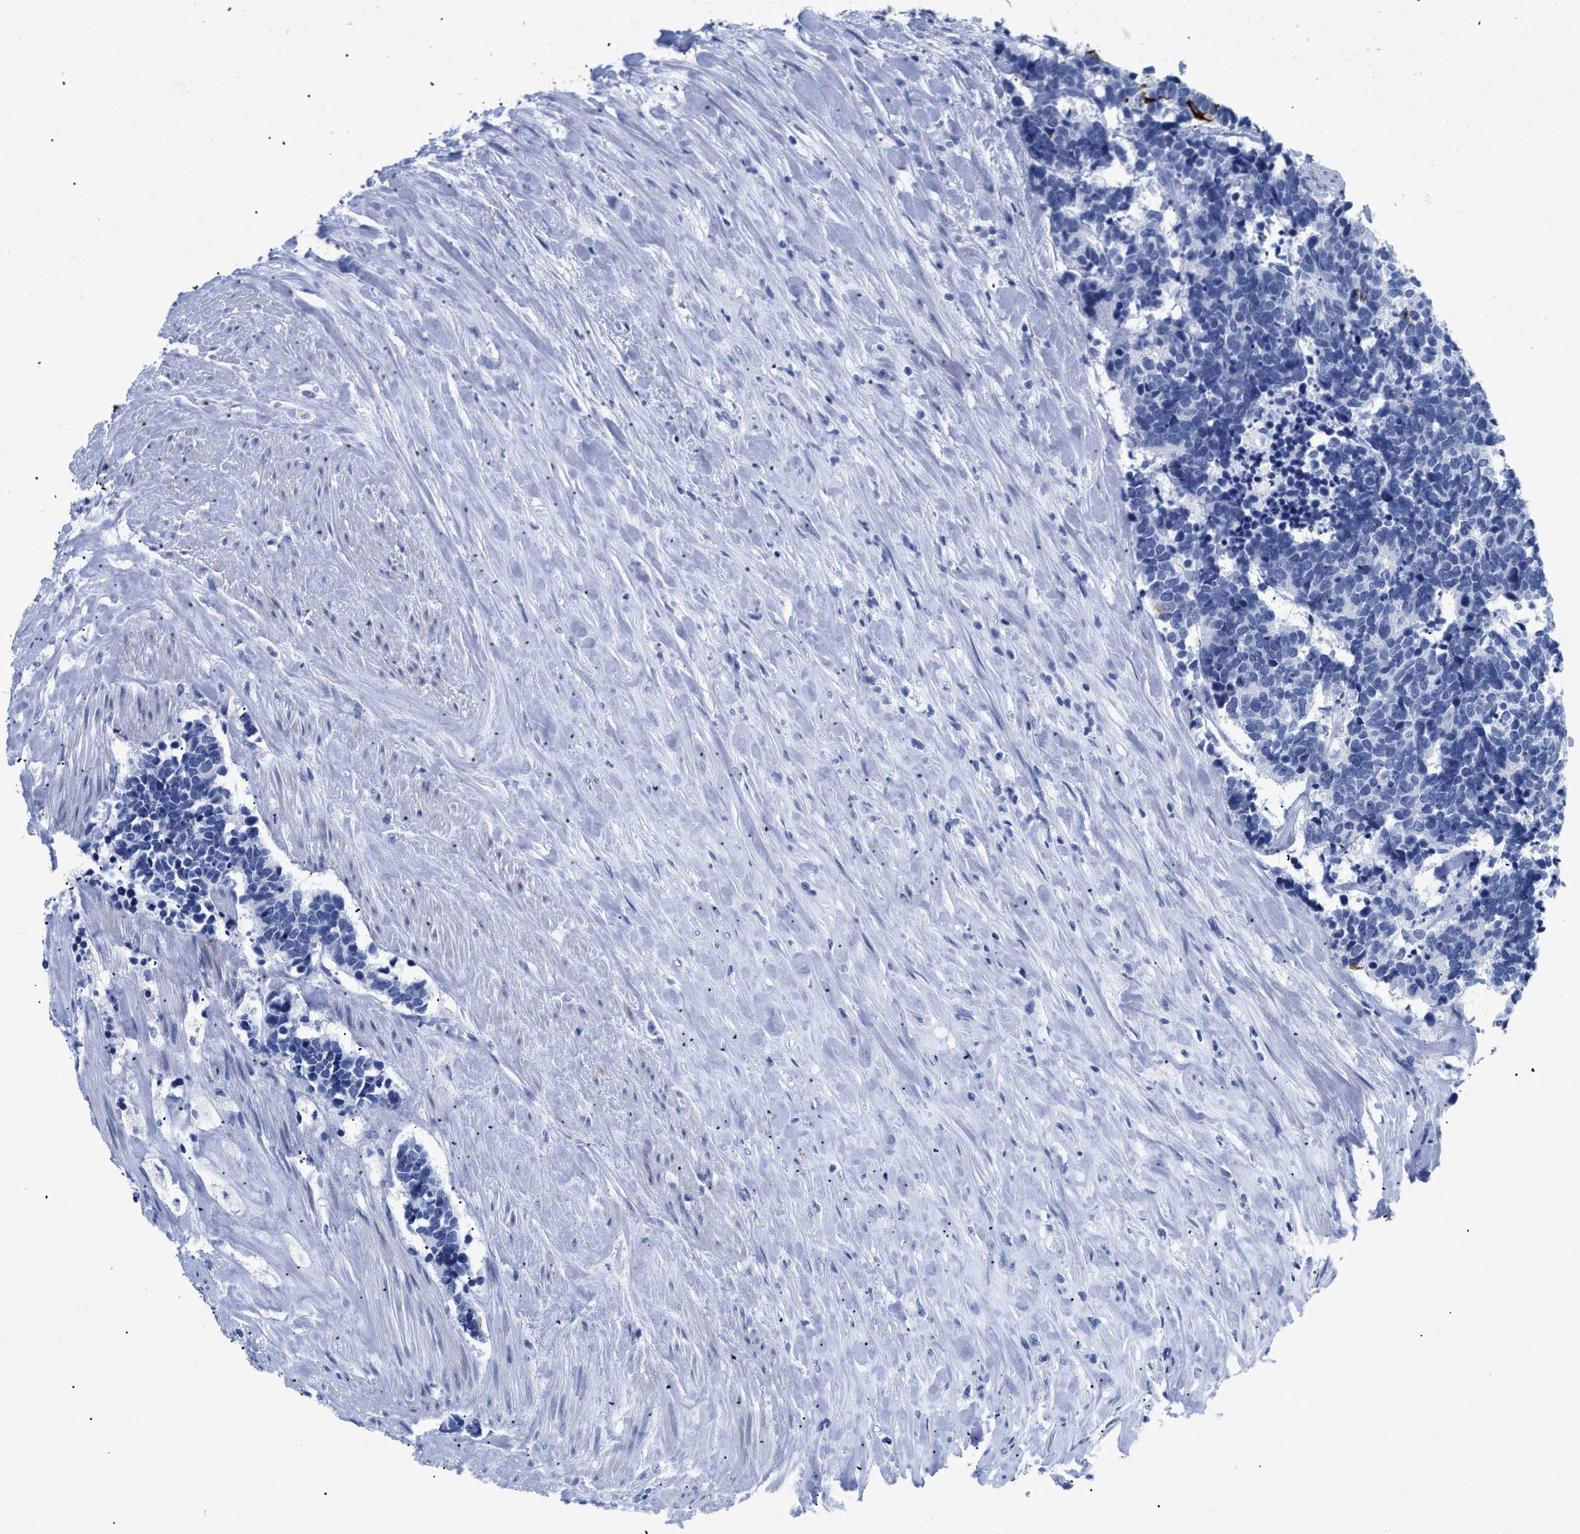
{"staining": {"intensity": "negative", "quantity": "none", "location": "none"}, "tissue": "carcinoid", "cell_type": "Tumor cells", "image_type": "cancer", "snomed": [{"axis": "morphology", "description": "Carcinoma, NOS"}, {"axis": "morphology", "description": "Carcinoid, malignant, NOS"}, {"axis": "topography", "description": "Urinary bladder"}], "caption": "This micrograph is of carcinoid (malignant) stained with immunohistochemistry to label a protein in brown with the nuclei are counter-stained blue. There is no expression in tumor cells. Nuclei are stained in blue.", "gene": "DUSP26", "patient": {"sex": "male", "age": 57}}